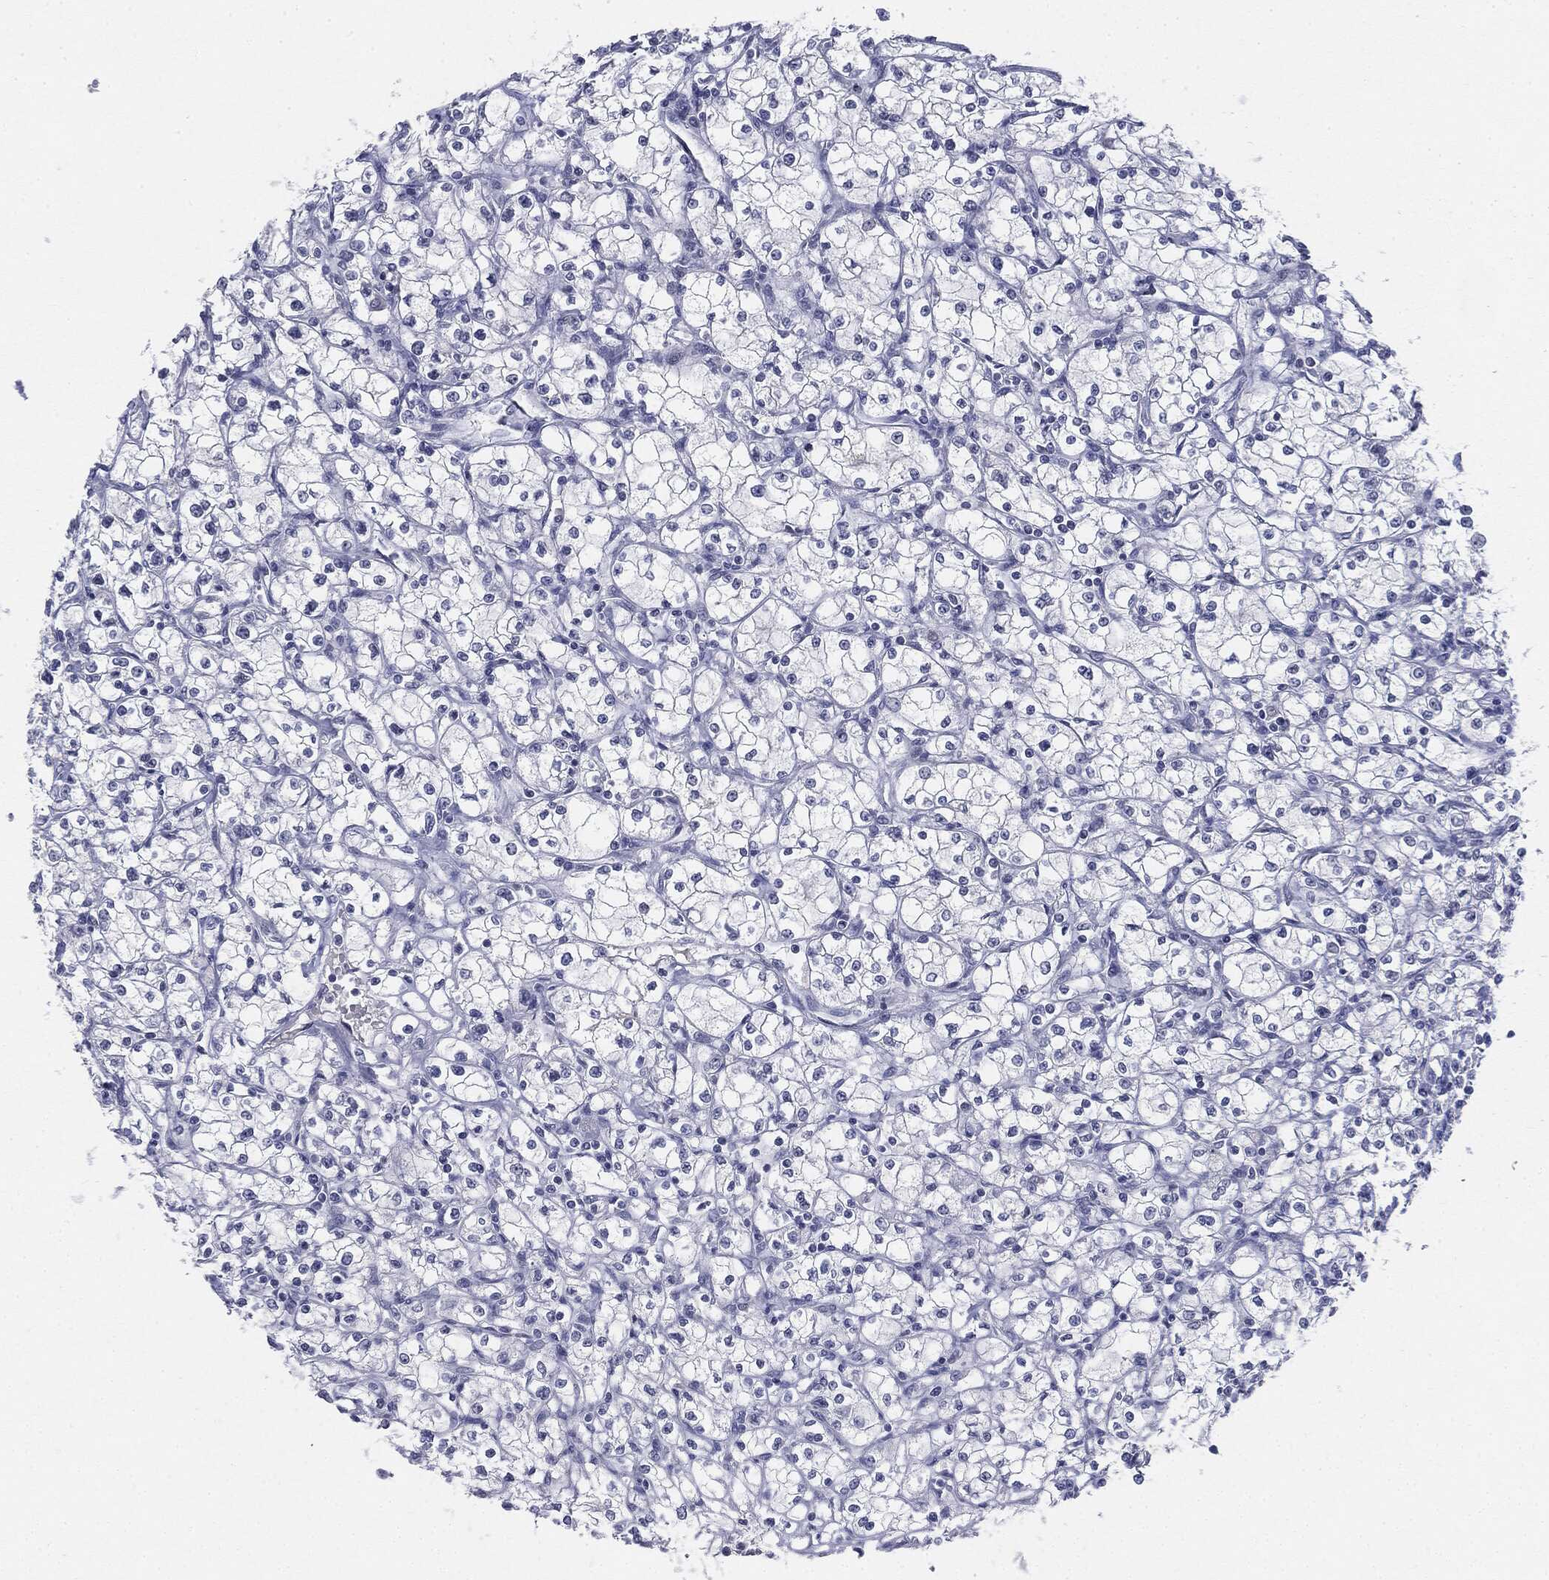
{"staining": {"intensity": "negative", "quantity": "none", "location": "none"}, "tissue": "renal cancer", "cell_type": "Tumor cells", "image_type": "cancer", "snomed": [{"axis": "morphology", "description": "Adenocarcinoma, NOS"}, {"axis": "topography", "description": "Kidney"}], "caption": "Immunohistochemistry image of adenocarcinoma (renal) stained for a protein (brown), which reveals no expression in tumor cells. (DAB (3,3'-diaminobenzidine) immunohistochemistry, high magnification).", "gene": "CGB1", "patient": {"sex": "male", "age": 67}}